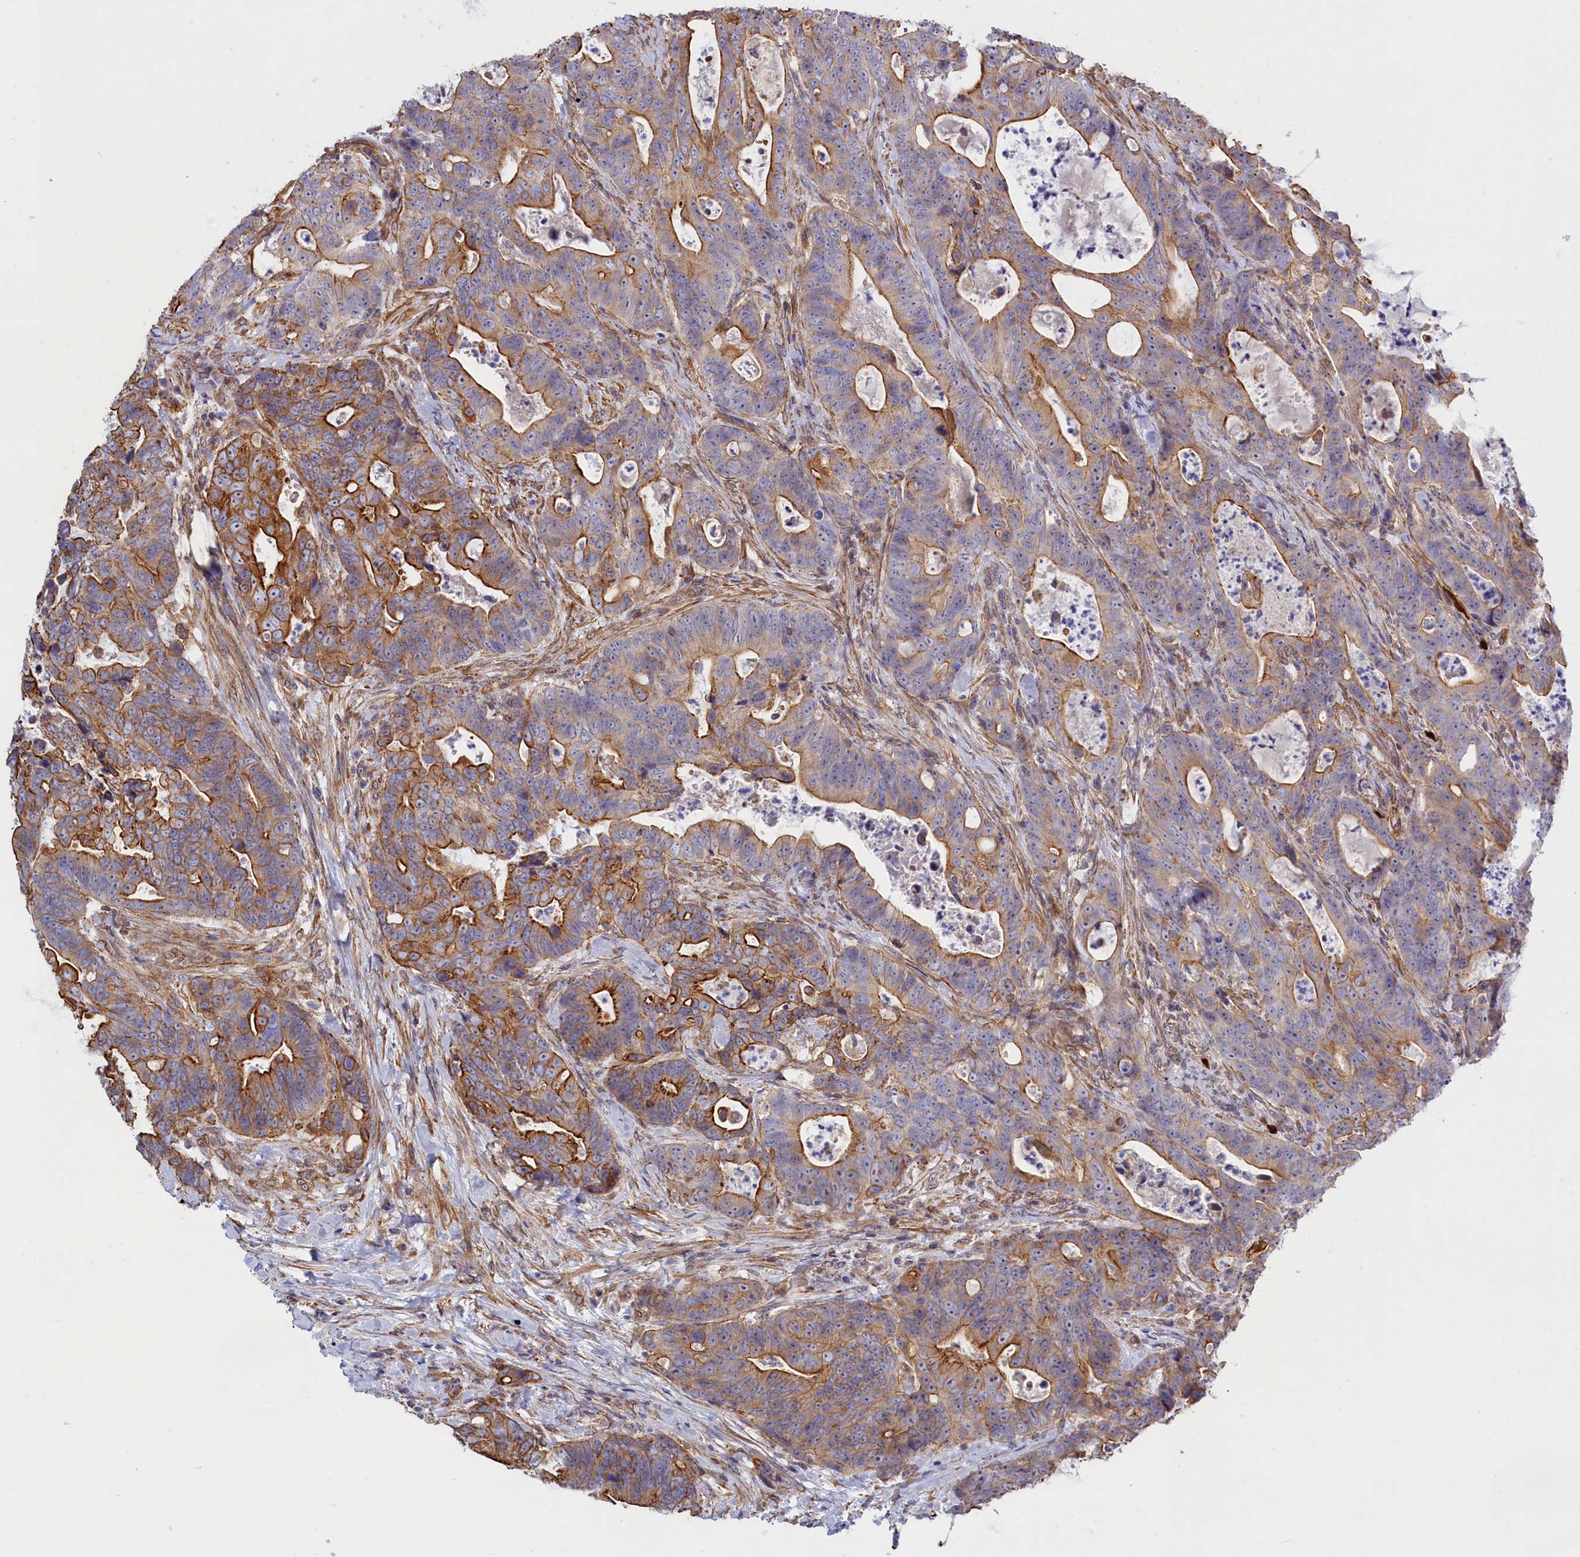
{"staining": {"intensity": "moderate", "quantity": "25%-75%", "location": "cytoplasmic/membranous"}, "tissue": "colorectal cancer", "cell_type": "Tumor cells", "image_type": "cancer", "snomed": [{"axis": "morphology", "description": "Adenocarcinoma, NOS"}, {"axis": "topography", "description": "Colon"}], "caption": "IHC photomicrograph of neoplastic tissue: colorectal cancer stained using immunohistochemistry (IHC) displays medium levels of moderate protein expression localized specifically in the cytoplasmic/membranous of tumor cells, appearing as a cytoplasmic/membranous brown color.", "gene": "ABCC12", "patient": {"sex": "female", "age": 82}}